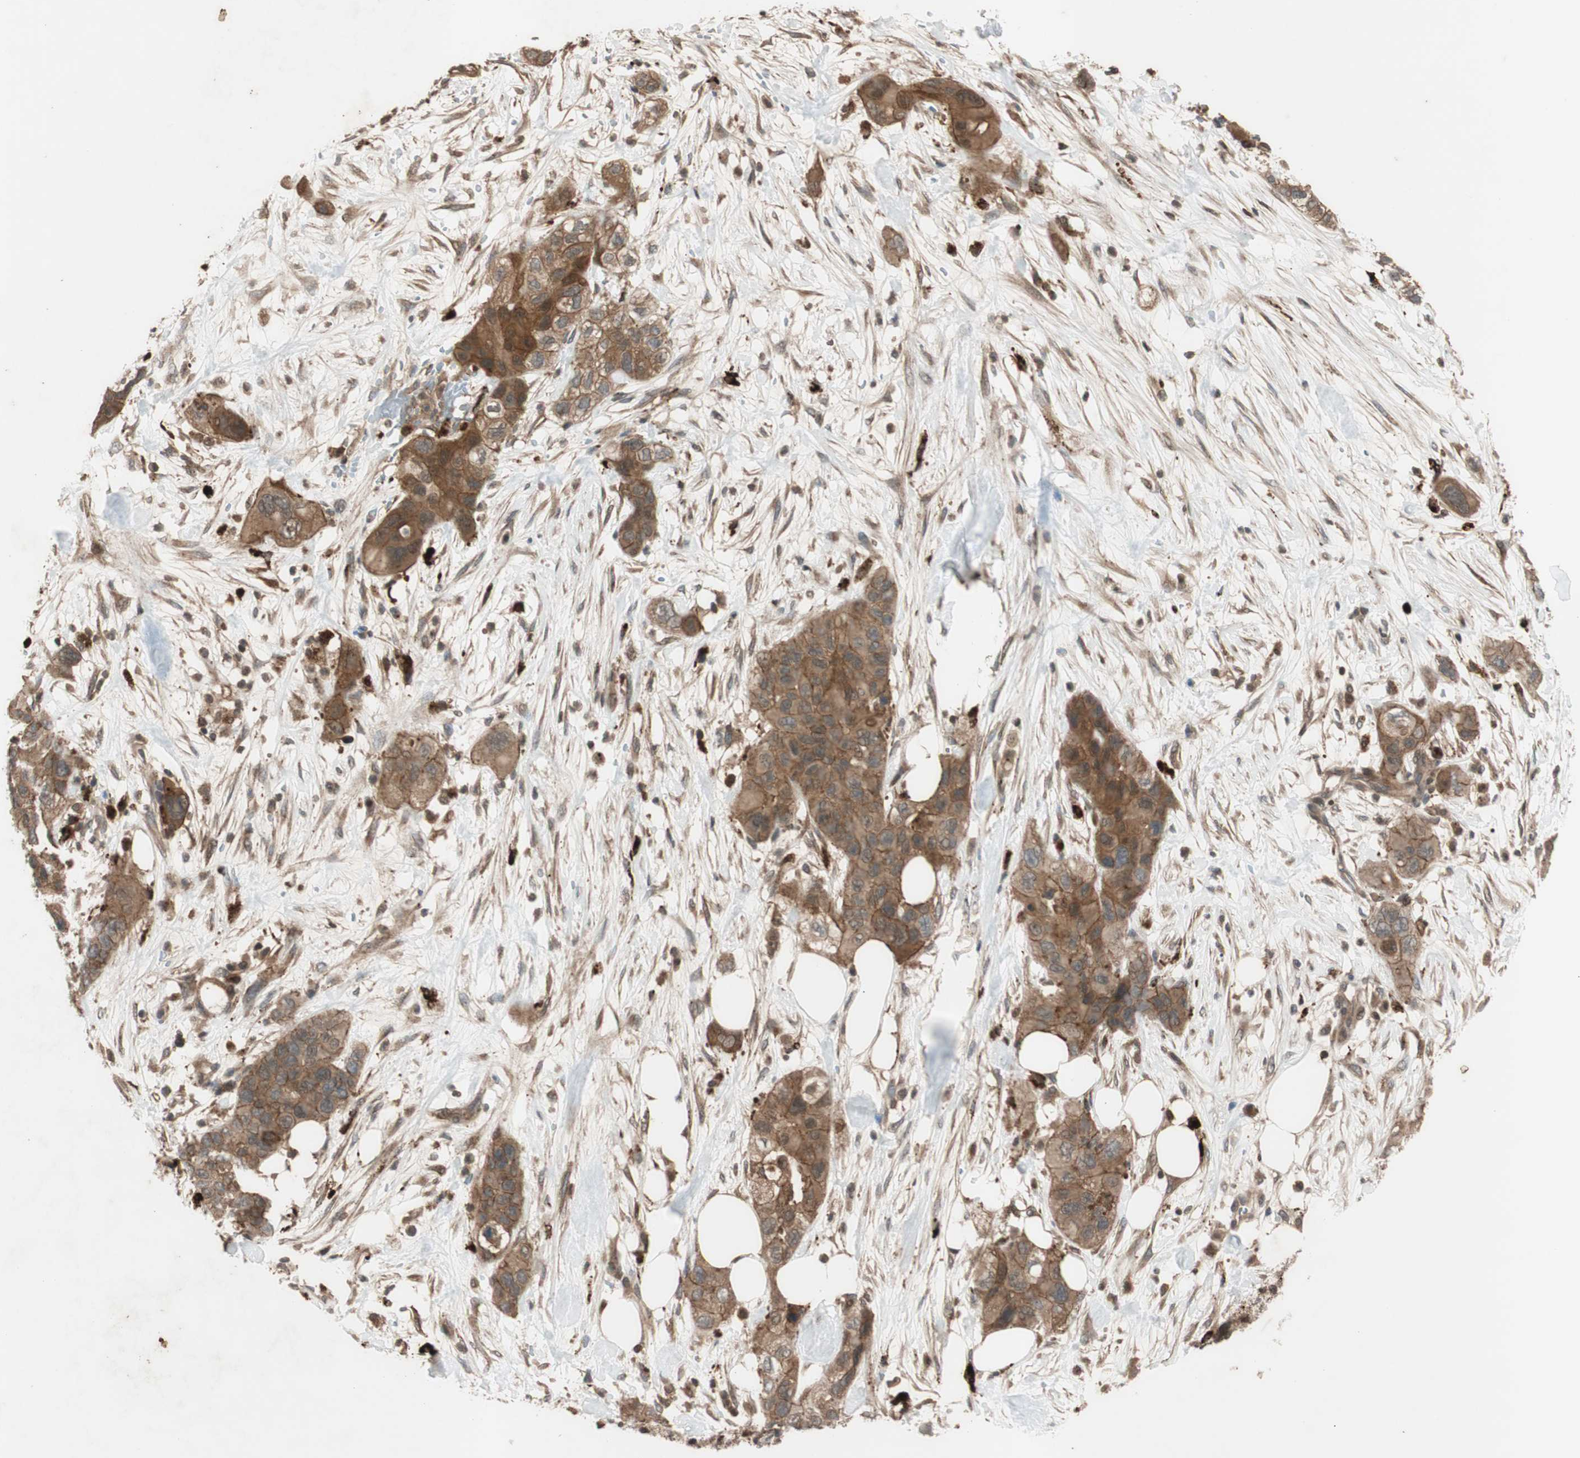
{"staining": {"intensity": "strong", "quantity": ">75%", "location": "cytoplasmic/membranous"}, "tissue": "pancreatic cancer", "cell_type": "Tumor cells", "image_type": "cancer", "snomed": [{"axis": "morphology", "description": "Adenocarcinoma, NOS"}, {"axis": "topography", "description": "Pancreas"}], "caption": "Immunohistochemical staining of pancreatic adenocarcinoma reveals strong cytoplasmic/membranous protein expression in approximately >75% of tumor cells. The staining was performed using DAB, with brown indicating positive protein expression. Nuclei are stained blue with hematoxylin.", "gene": "EPHA8", "patient": {"sex": "female", "age": 71}}